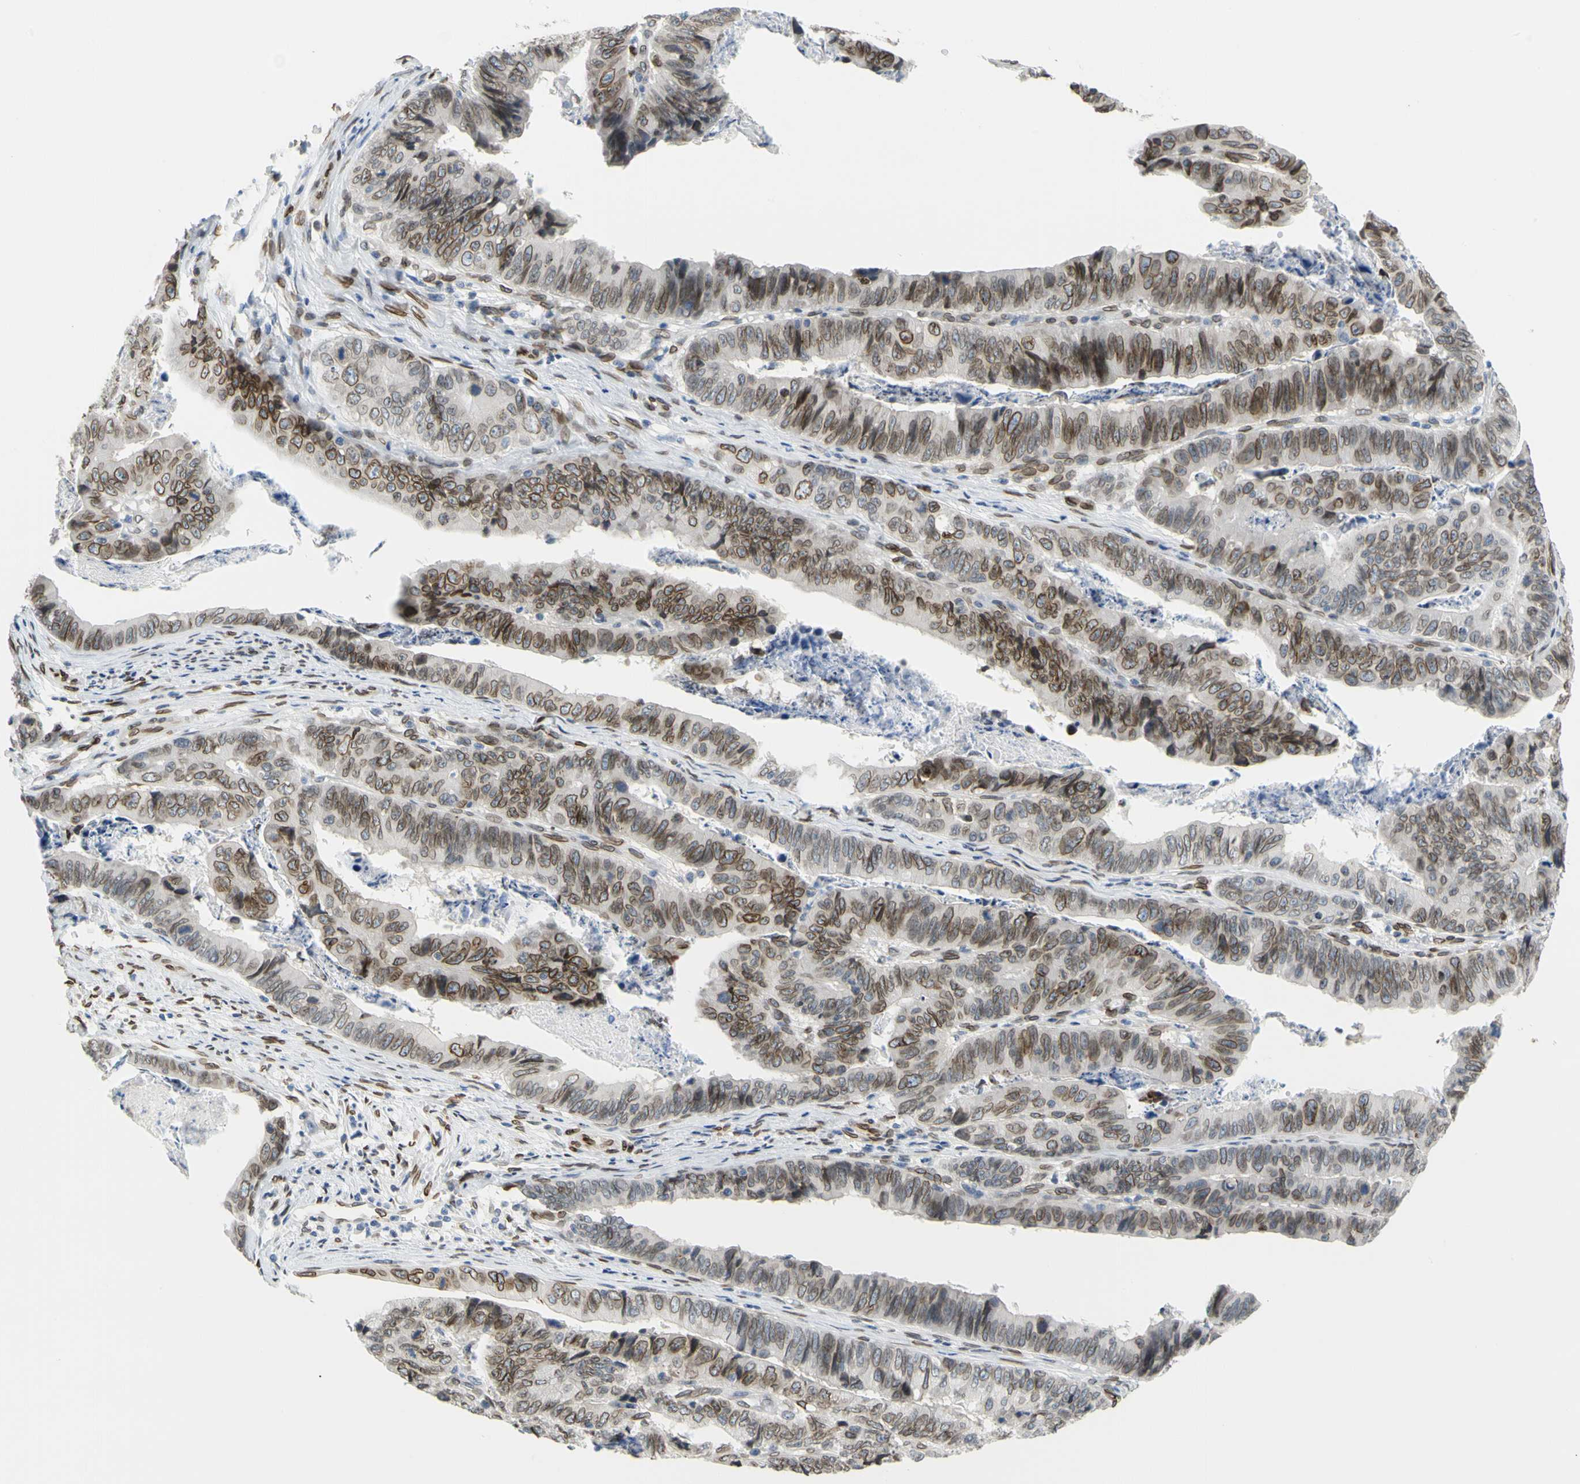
{"staining": {"intensity": "moderate", "quantity": ">75%", "location": "cytoplasmic/membranous,nuclear"}, "tissue": "stomach cancer", "cell_type": "Tumor cells", "image_type": "cancer", "snomed": [{"axis": "morphology", "description": "Adenocarcinoma, NOS"}, {"axis": "topography", "description": "Stomach, lower"}], "caption": "Stomach cancer stained with immunohistochemistry exhibits moderate cytoplasmic/membranous and nuclear positivity in about >75% of tumor cells.", "gene": "SUN1", "patient": {"sex": "male", "age": 77}}